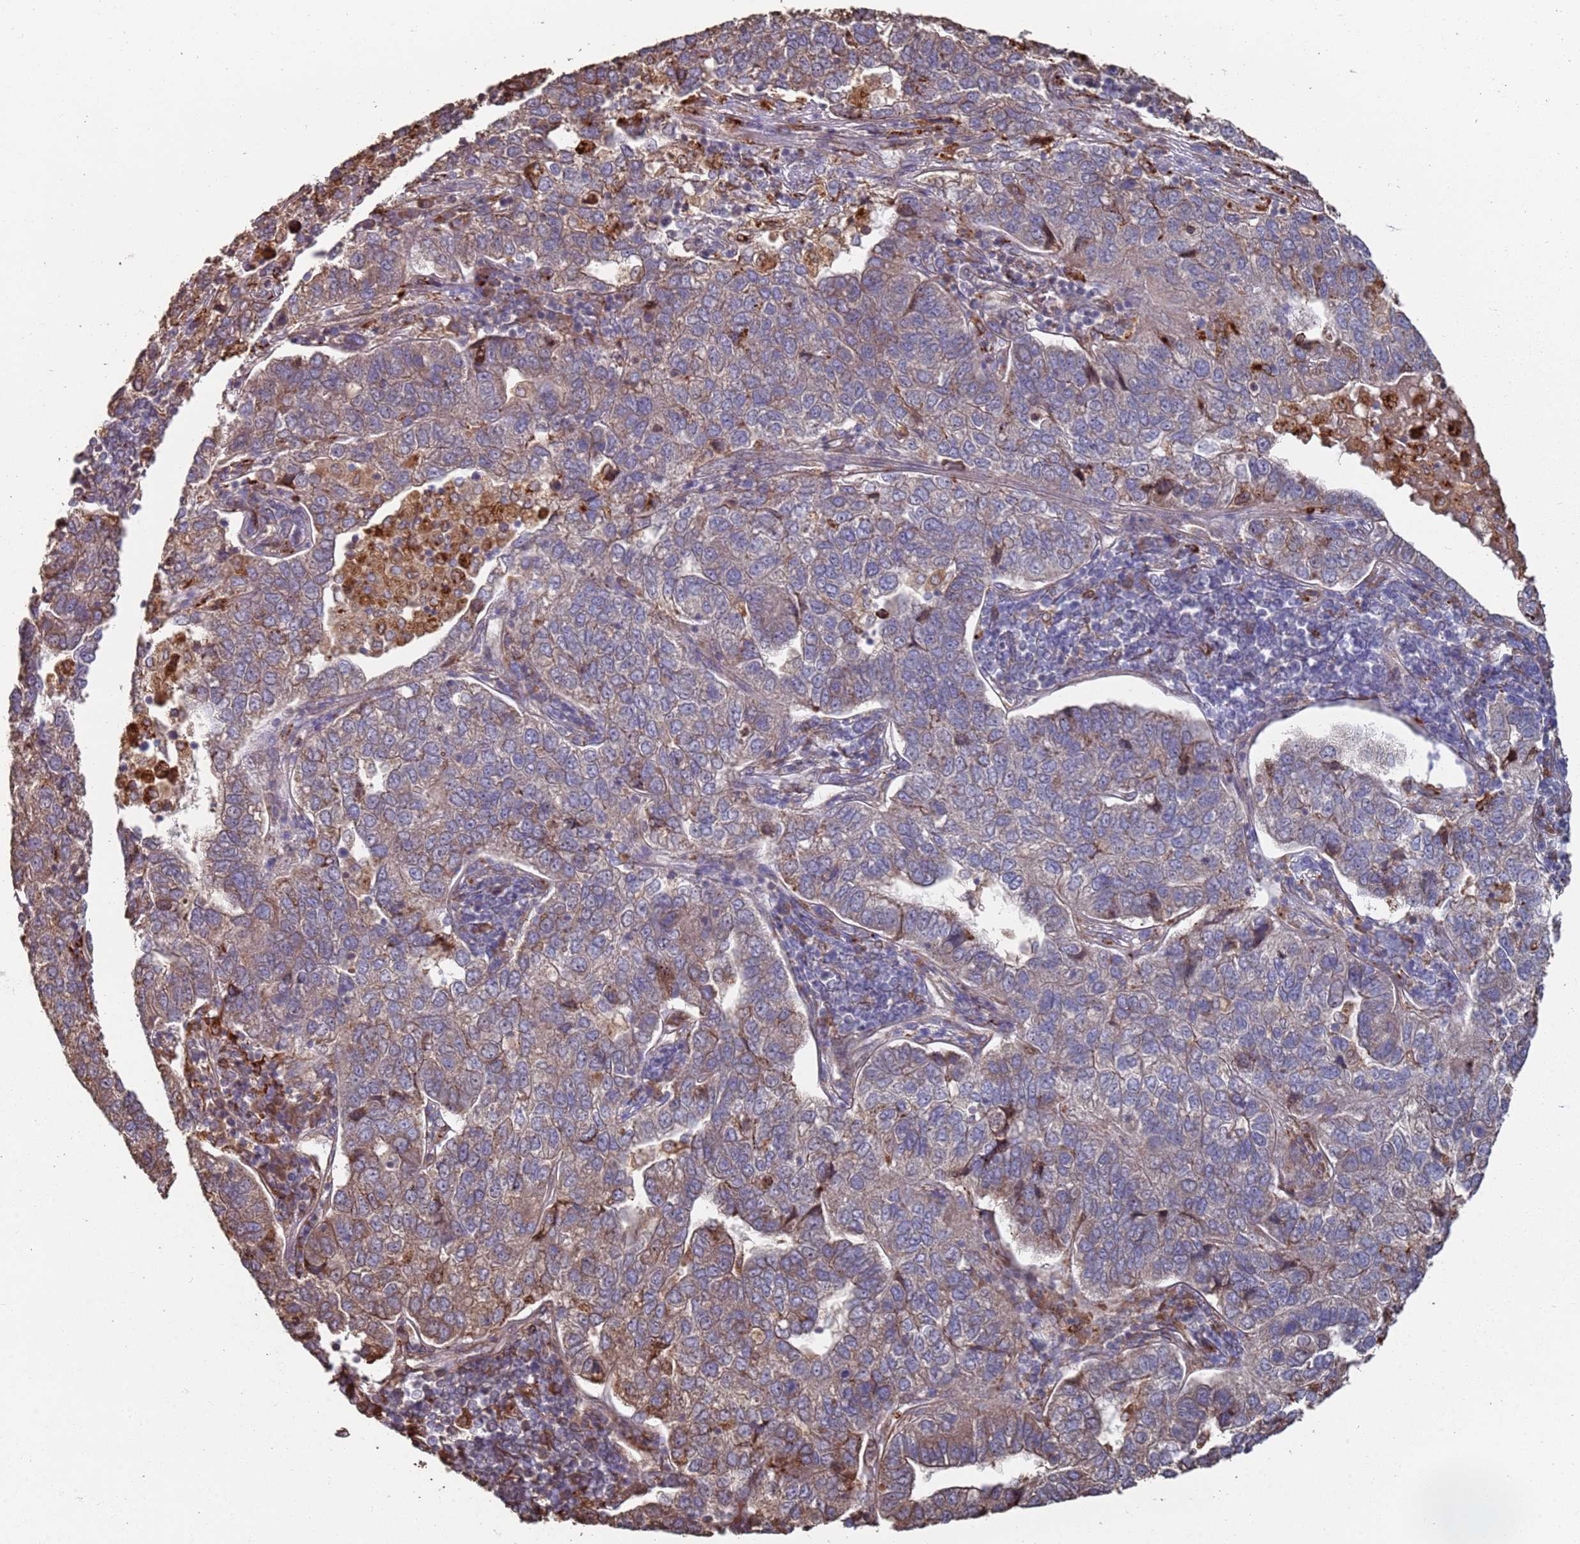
{"staining": {"intensity": "strong", "quantity": "<25%", "location": "cytoplasmic/membranous"}, "tissue": "pancreatic cancer", "cell_type": "Tumor cells", "image_type": "cancer", "snomed": [{"axis": "morphology", "description": "Adenocarcinoma, NOS"}, {"axis": "topography", "description": "Pancreas"}], "caption": "A brown stain shows strong cytoplasmic/membranous positivity of a protein in pancreatic cancer tumor cells.", "gene": "LACC1", "patient": {"sex": "female", "age": 61}}